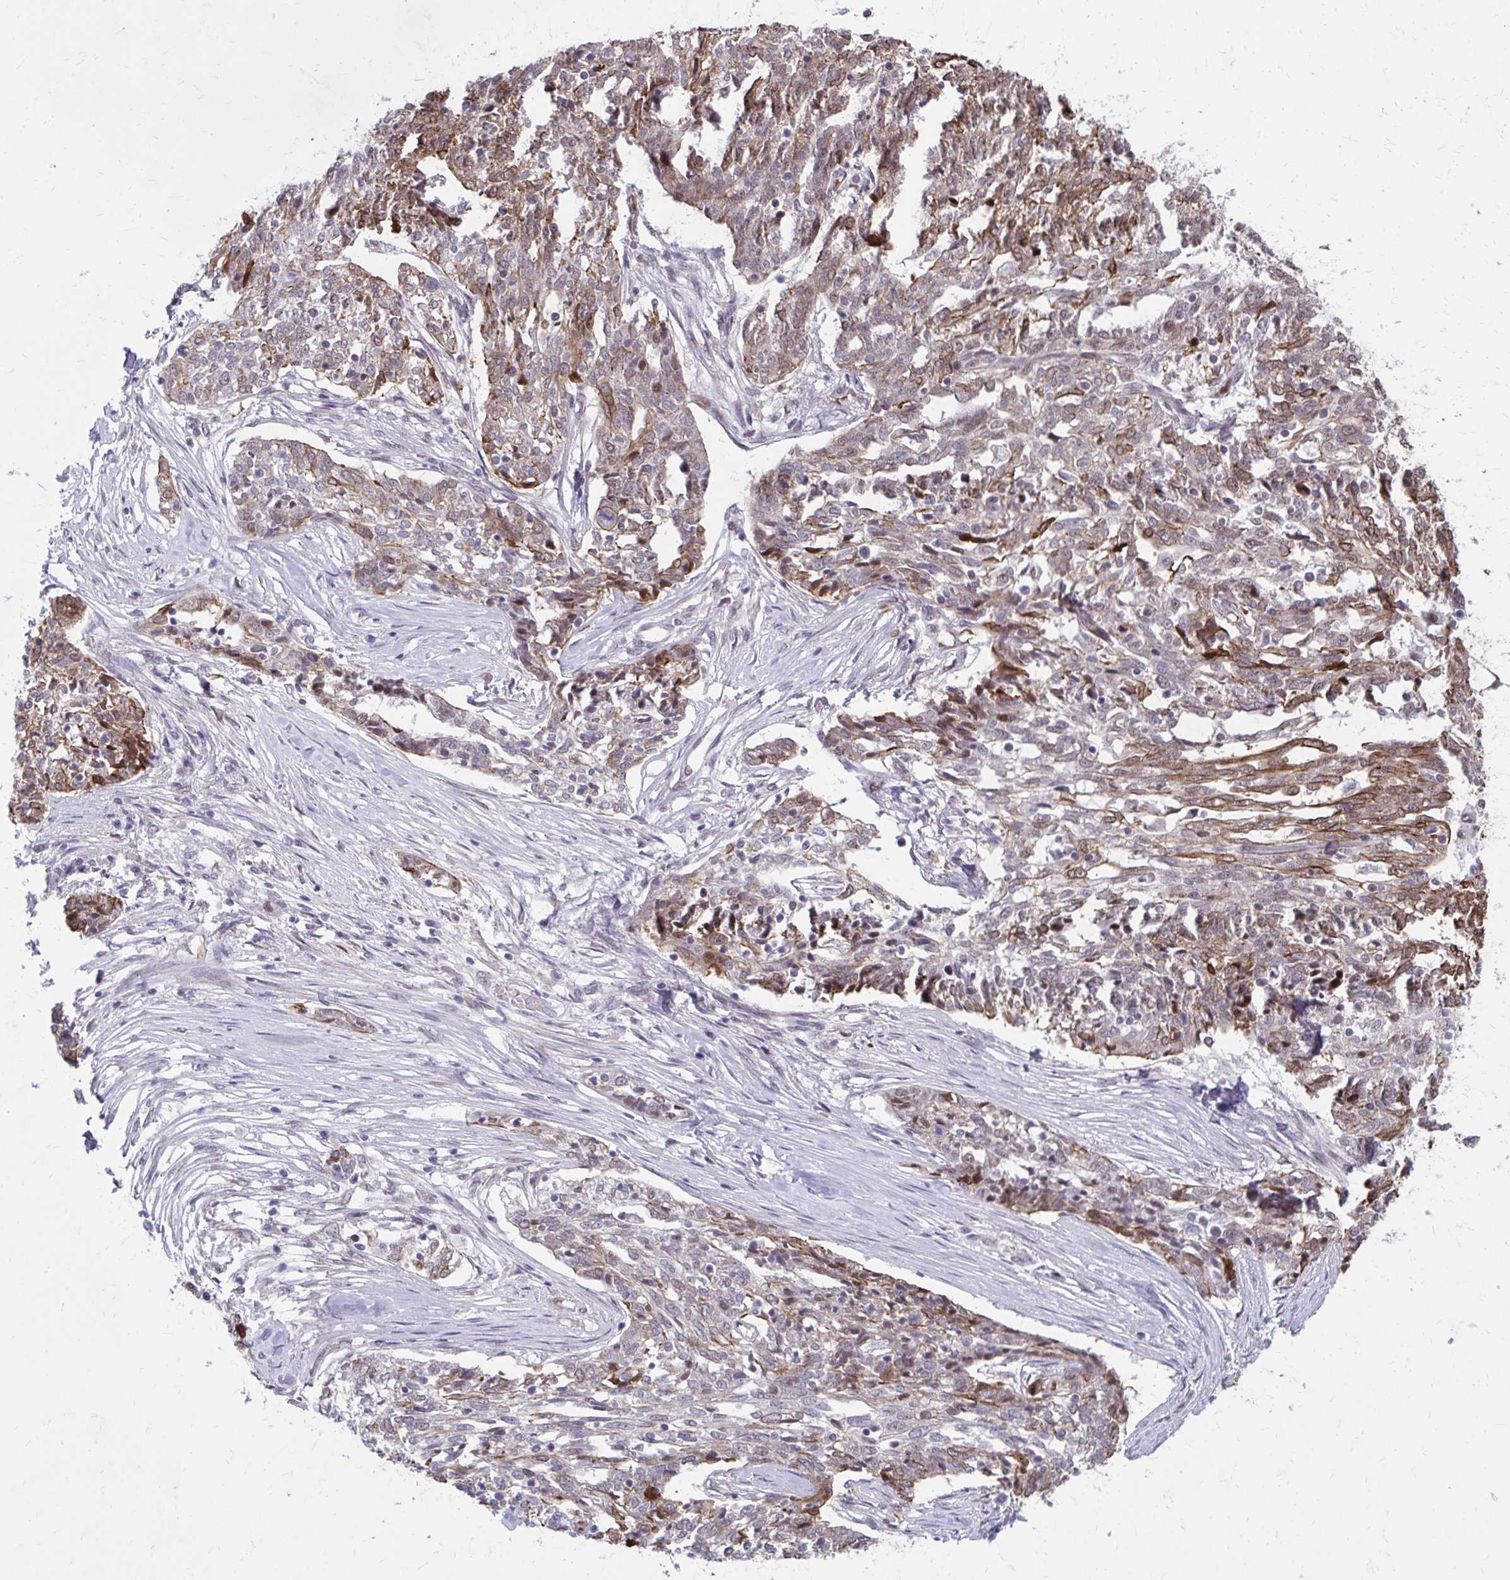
{"staining": {"intensity": "moderate", "quantity": "25%-75%", "location": "cytoplasmic/membranous"}, "tissue": "ovarian cancer", "cell_type": "Tumor cells", "image_type": "cancer", "snomed": [{"axis": "morphology", "description": "Cystadenocarcinoma, serous, NOS"}, {"axis": "topography", "description": "Ovary"}], "caption": "DAB immunohistochemical staining of human ovarian serous cystadenocarcinoma demonstrates moderate cytoplasmic/membranous protein positivity in about 25%-75% of tumor cells. The protein is shown in brown color, while the nuclei are stained blue.", "gene": "ANKRD30B", "patient": {"sex": "female", "age": 67}}